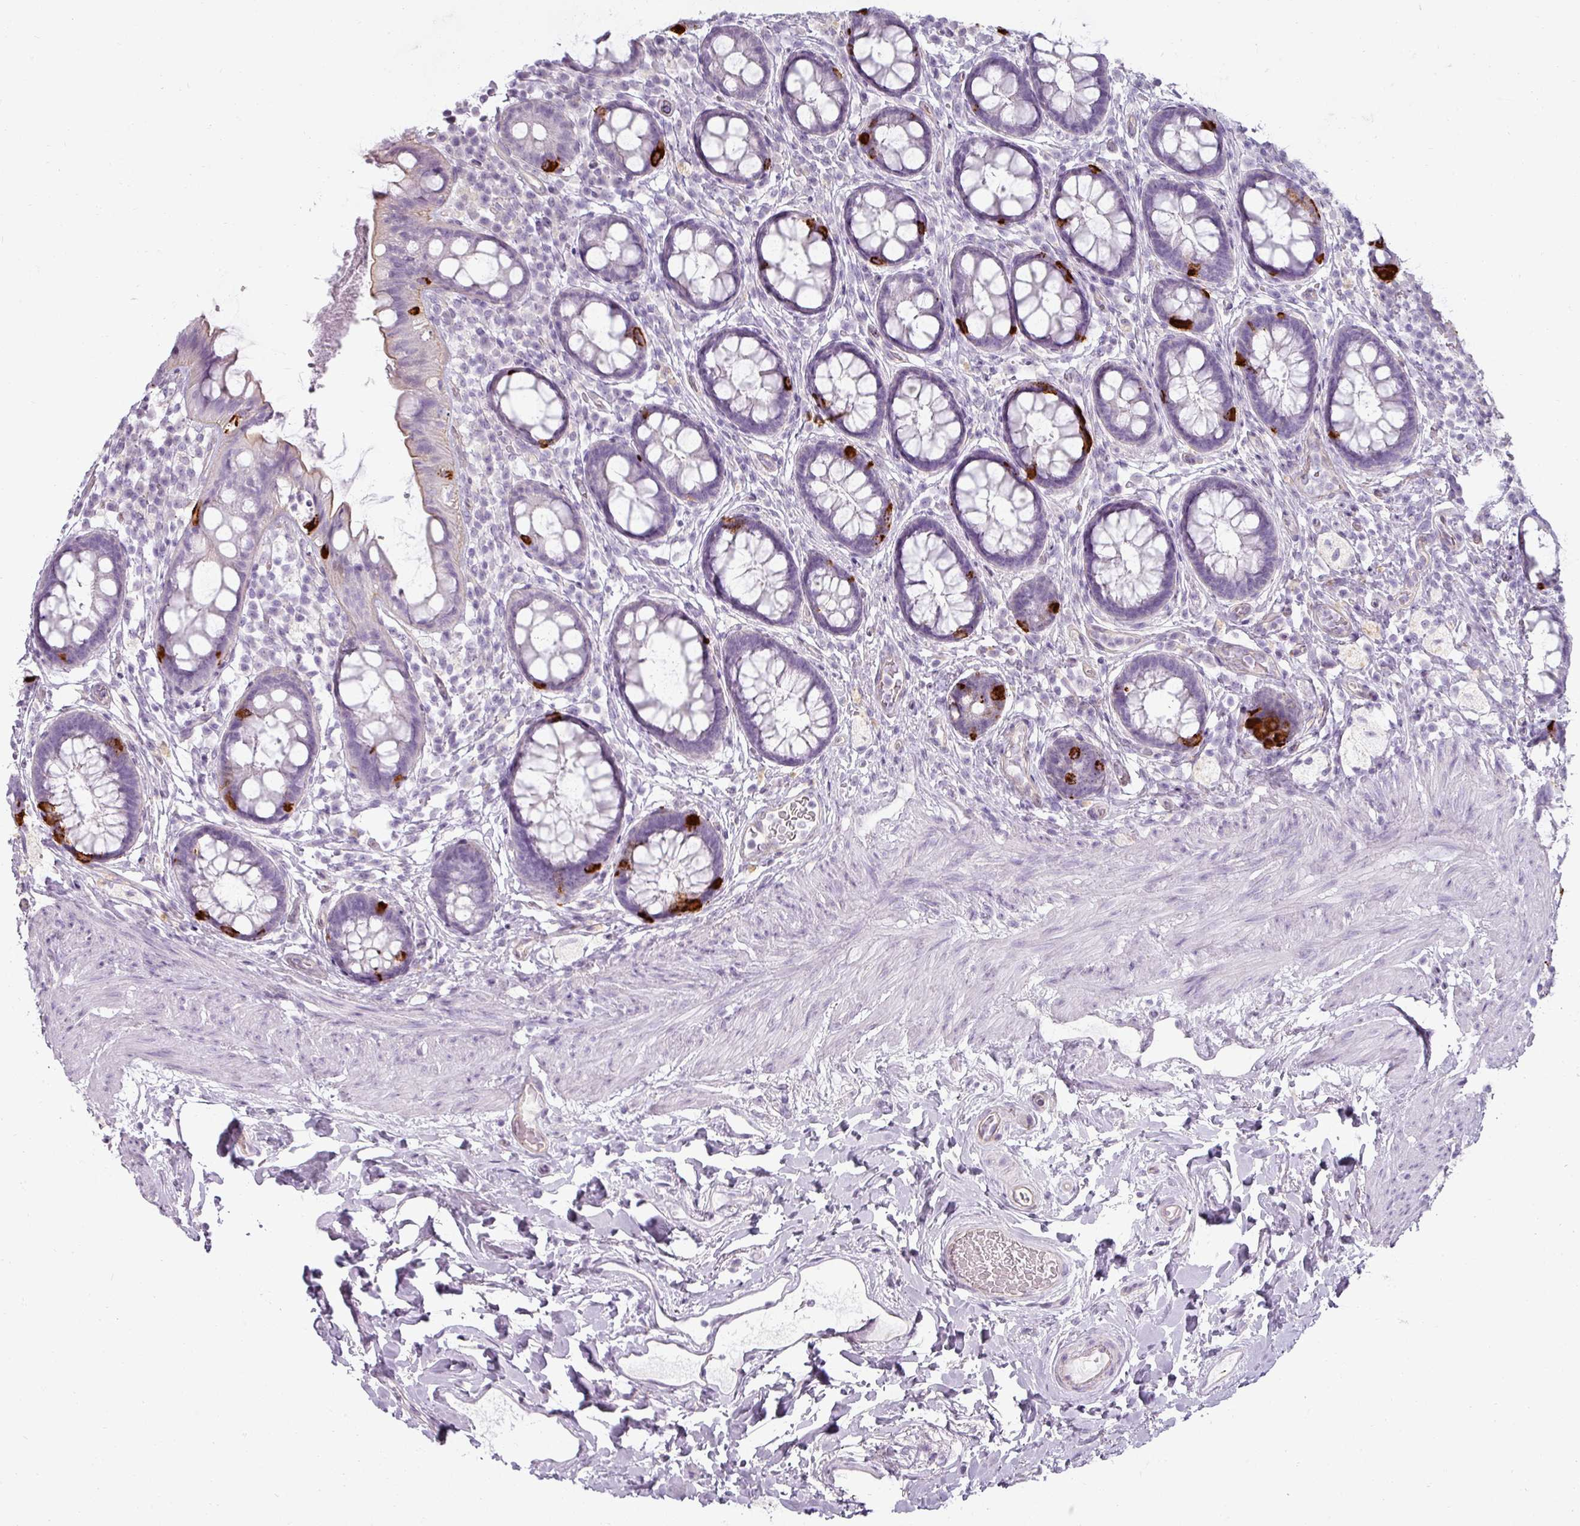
{"staining": {"intensity": "strong", "quantity": "<25%", "location": "cytoplasmic/membranous"}, "tissue": "rectum", "cell_type": "Glandular cells", "image_type": "normal", "snomed": [{"axis": "morphology", "description": "Normal tissue, NOS"}, {"axis": "topography", "description": "Rectum"}, {"axis": "topography", "description": "Peripheral nerve tissue"}], "caption": "Normal rectum was stained to show a protein in brown. There is medium levels of strong cytoplasmic/membranous positivity in approximately <25% of glandular cells. The staining is performed using DAB brown chromogen to label protein expression. The nuclei are counter-stained blue using hematoxylin.", "gene": "ASB1", "patient": {"sex": "female", "age": 69}}